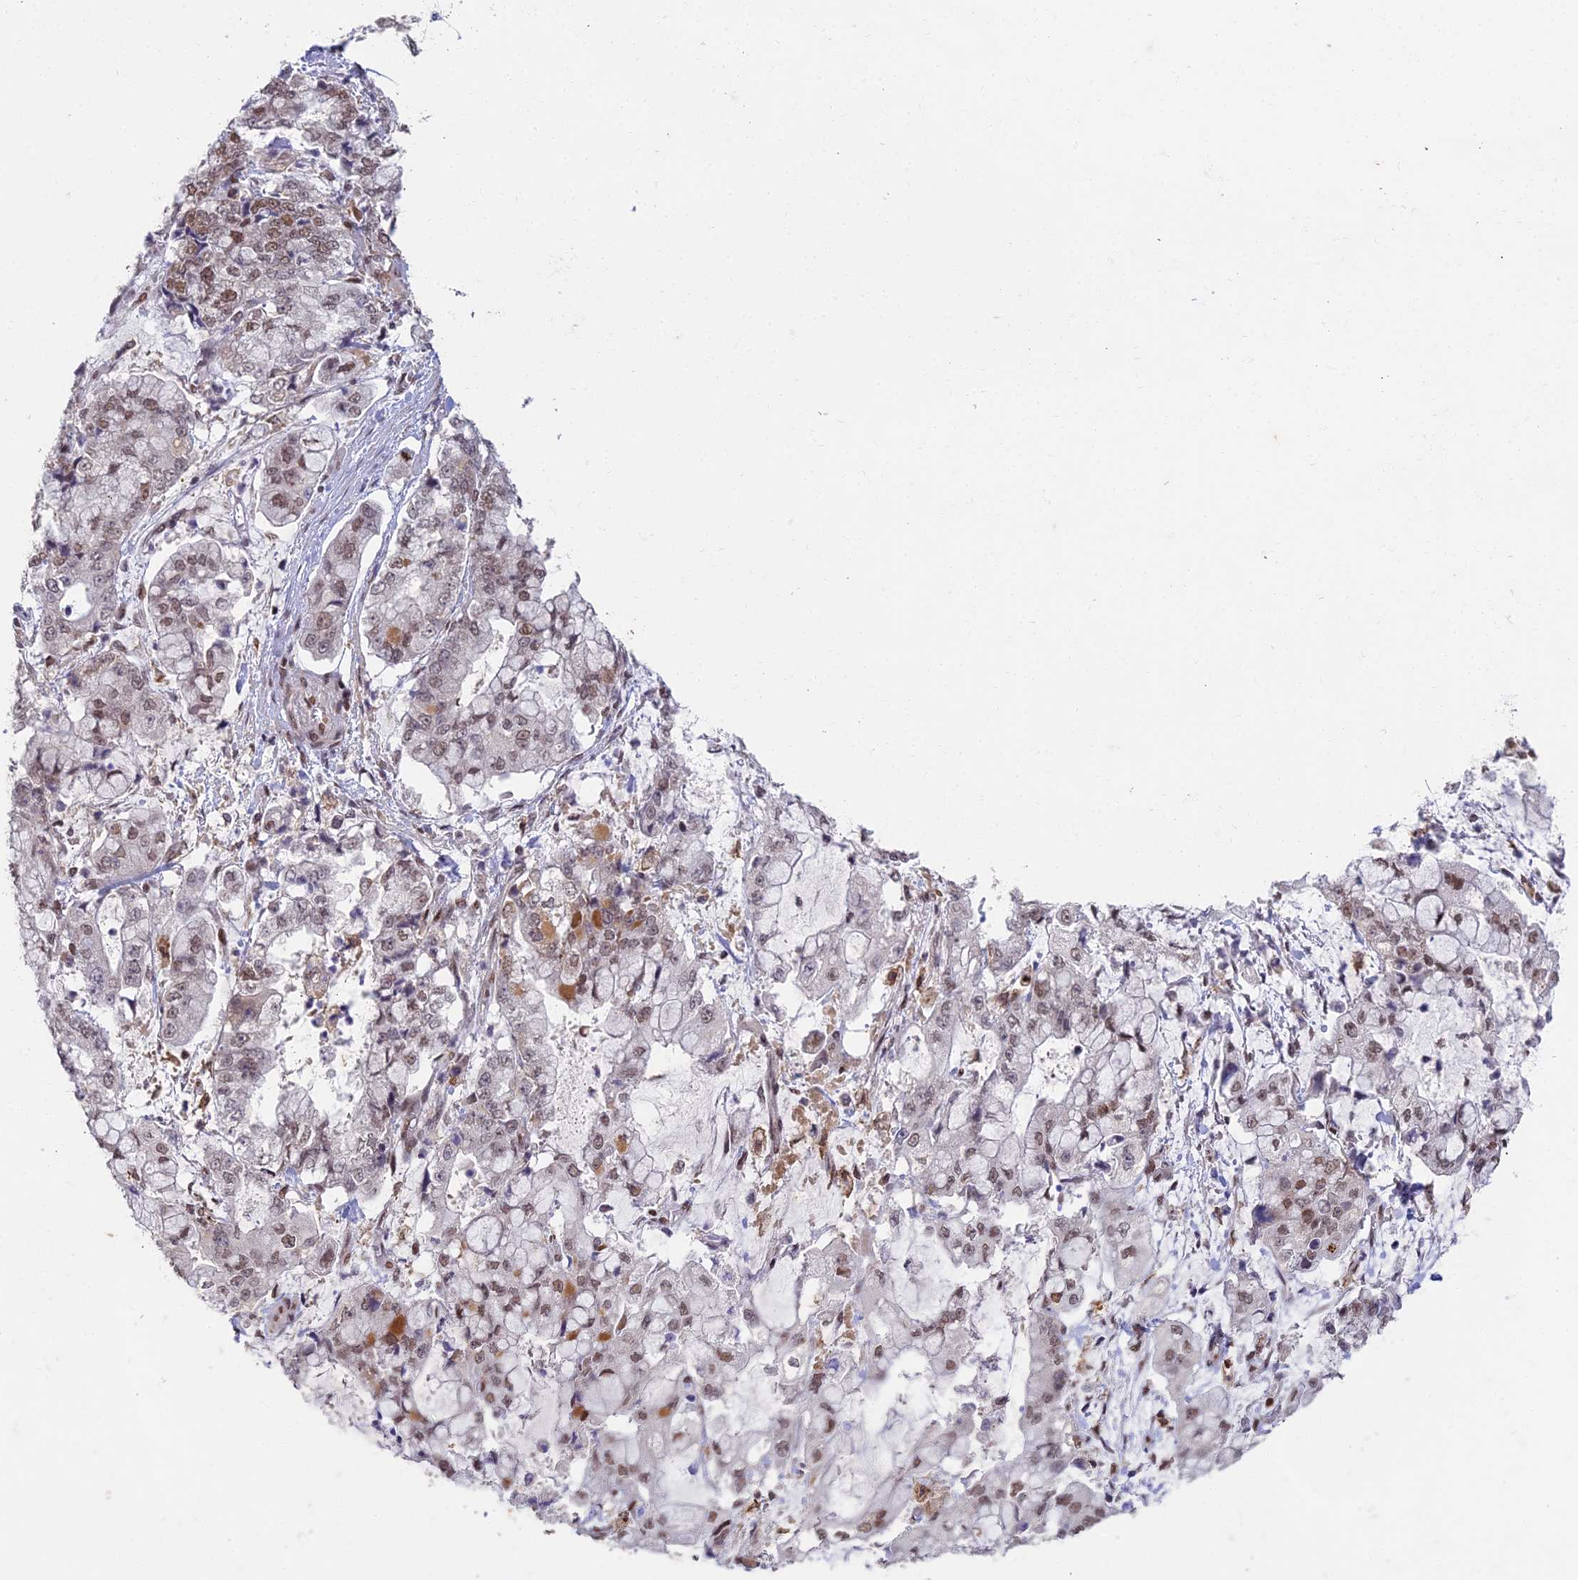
{"staining": {"intensity": "moderate", "quantity": ">75%", "location": "nuclear"}, "tissue": "stomach cancer", "cell_type": "Tumor cells", "image_type": "cancer", "snomed": [{"axis": "morphology", "description": "Adenocarcinoma, NOS"}, {"axis": "topography", "description": "Stomach"}], "caption": "IHC histopathology image of neoplastic tissue: stomach cancer stained using IHC demonstrates medium levels of moderate protein expression localized specifically in the nuclear of tumor cells, appearing as a nuclear brown color.", "gene": "ABHD17A", "patient": {"sex": "male", "age": 76}}